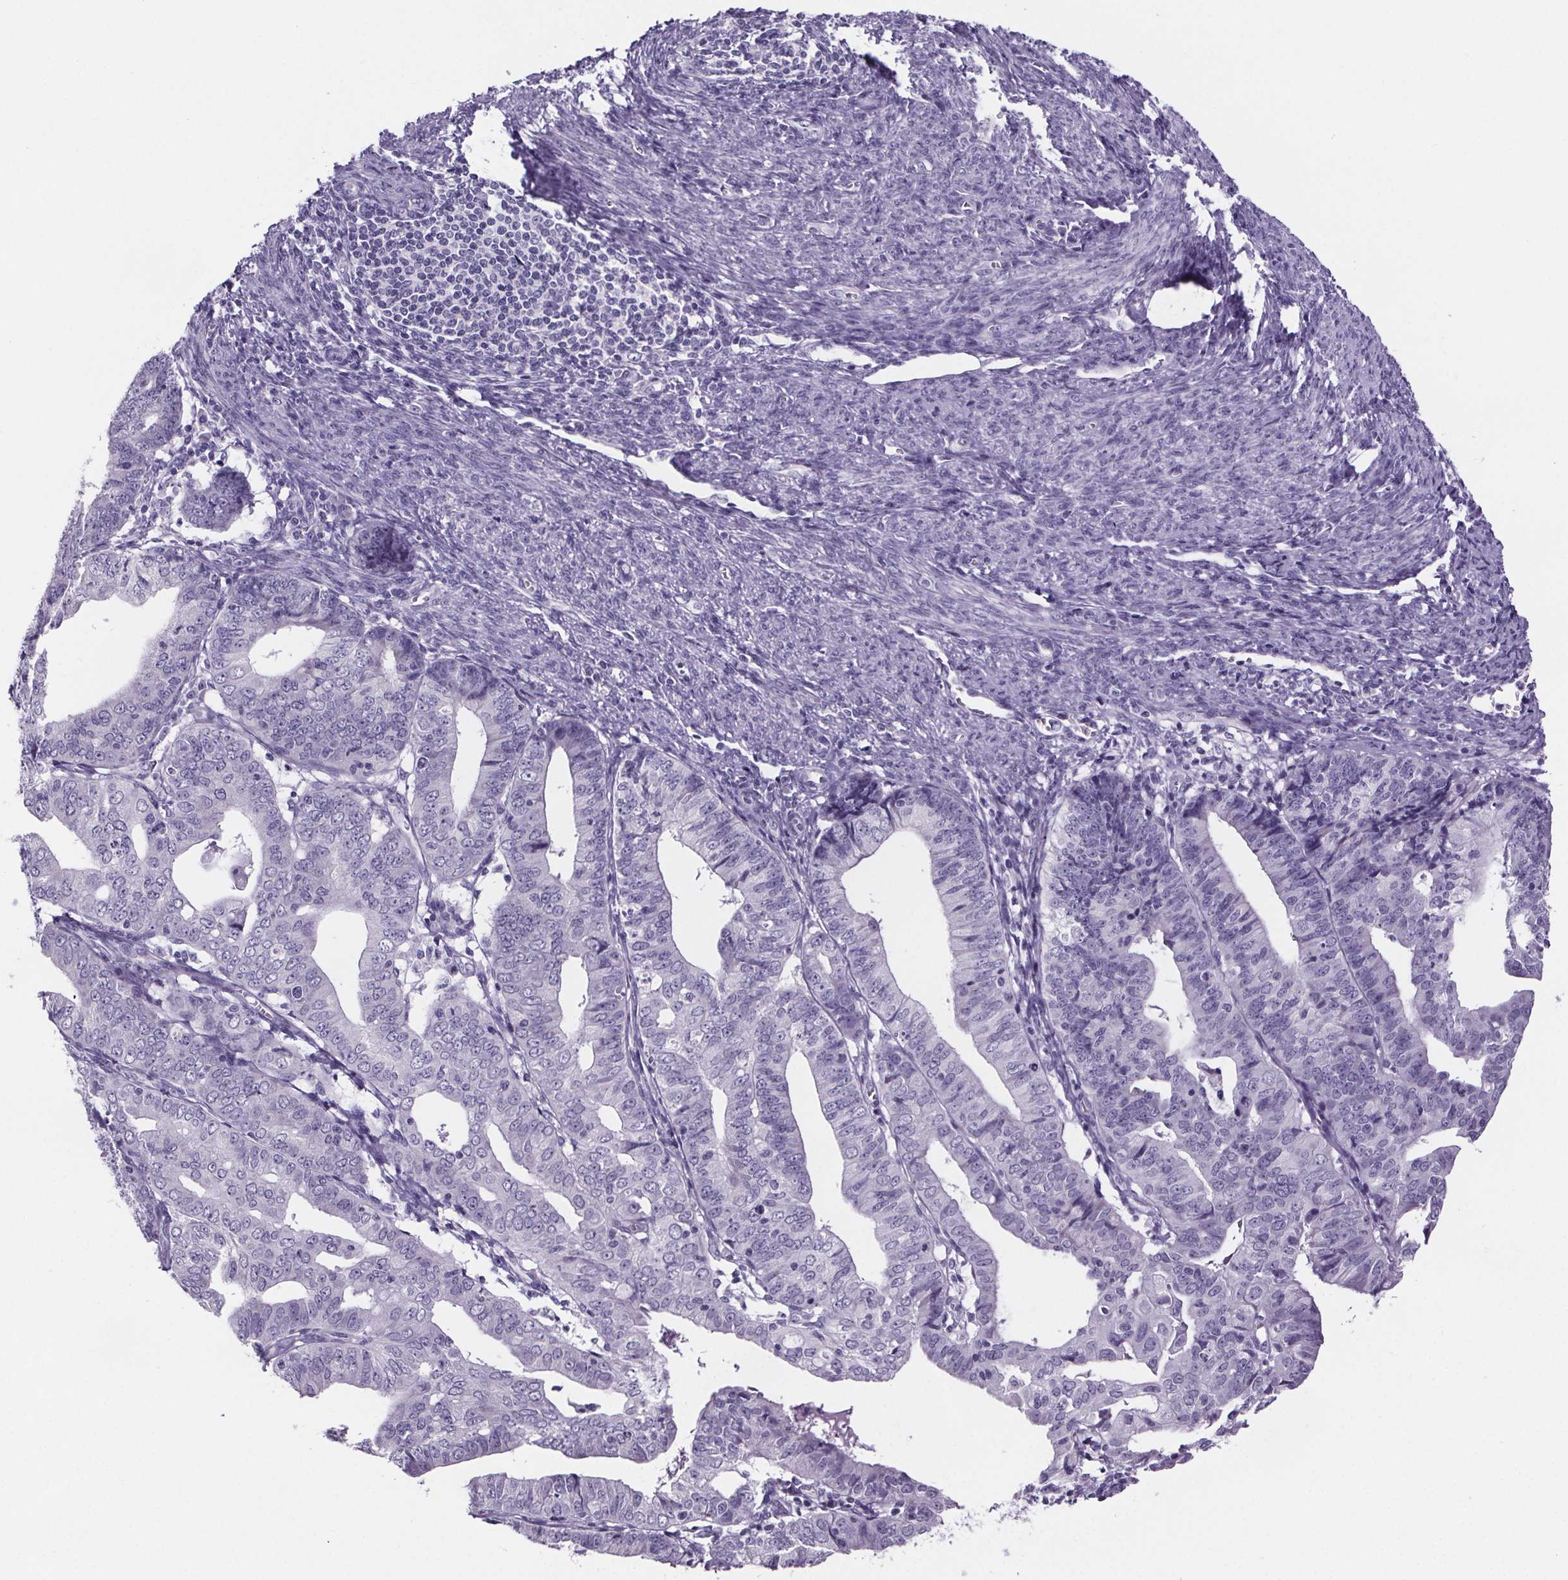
{"staining": {"intensity": "negative", "quantity": "none", "location": "none"}, "tissue": "endometrial cancer", "cell_type": "Tumor cells", "image_type": "cancer", "snomed": [{"axis": "morphology", "description": "Adenocarcinoma, NOS"}, {"axis": "topography", "description": "Endometrium"}], "caption": "This is an IHC micrograph of adenocarcinoma (endometrial). There is no expression in tumor cells.", "gene": "CUBN", "patient": {"sex": "female", "age": 56}}